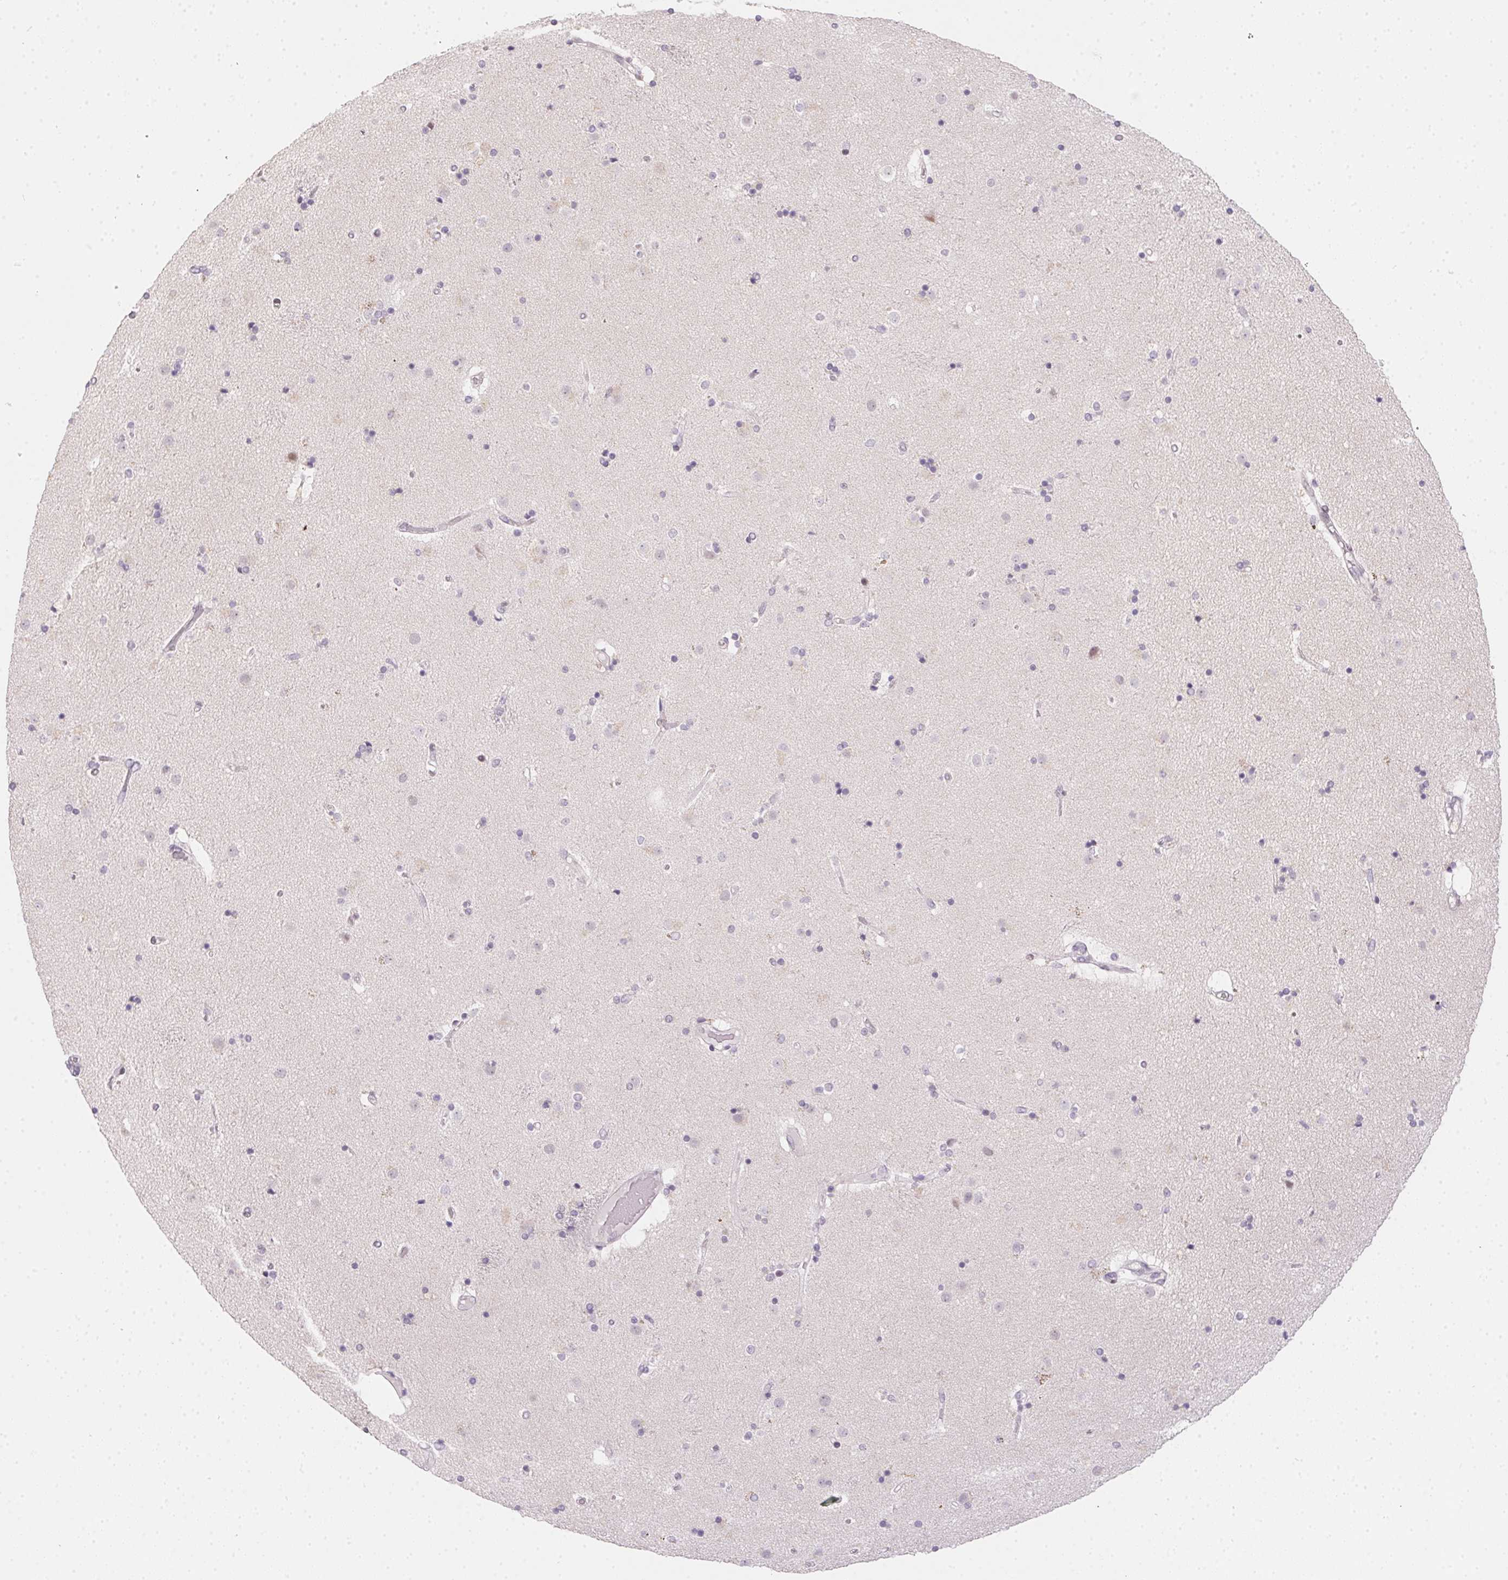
{"staining": {"intensity": "negative", "quantity": "none", "location": "none"}, "tissue": "caudate", "cell_type": "Glial cells", "image_type": "normal", "snomed": [{"axis": "morphology", "description": "Normal tissue, NOS"}, {"axis": "topography", "description": "Lateral ventricle wall"}], "caption": "DAB immunohistochemical staining of benign human caudate demonstrates no significant expression in glial cells. (DAB (3,3'-diaminobenzidine) immunohistochemistry (IHC), high magnification).", "gene": "MORC1", "patient": {"sex": "female", "age": 71}}